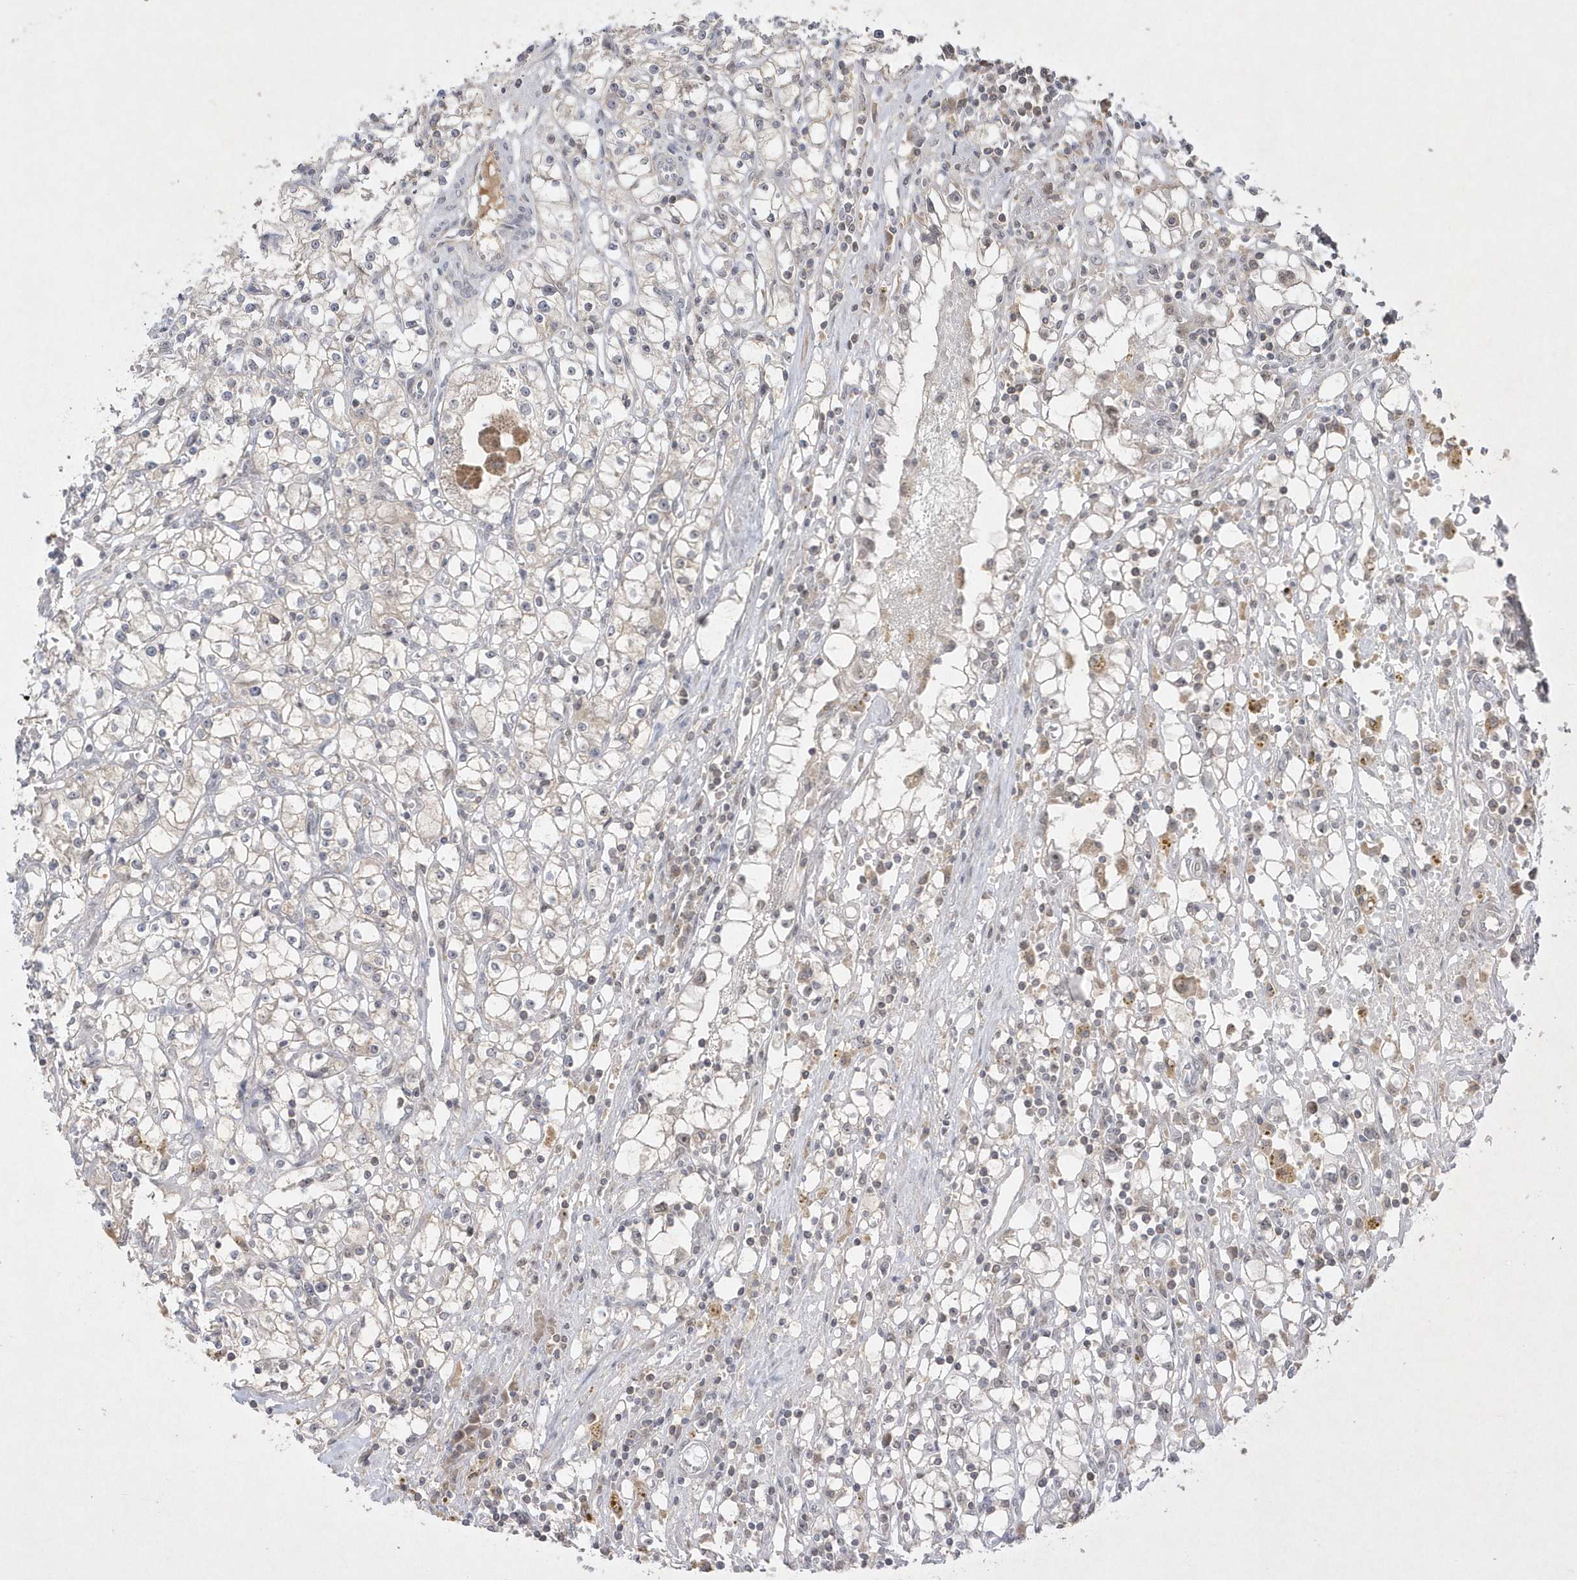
{"staining": {"intensity": "negative", "quantity": "none", "location": "none"}, "tissue": "renal cancer", "cell_type": "Tumor cells", "image_type": "cancer", "snomed": [{"axis": "morphology", "description": "Adenocarcinoma, NOS"}, {"axis": "topography", "description": "Kidney"}], "caption": "Tumor cells show no significant positivity in renal adenocarcinoma.", "gene": "CPSF3", "patient": {"sex": "male", "age": 56}}